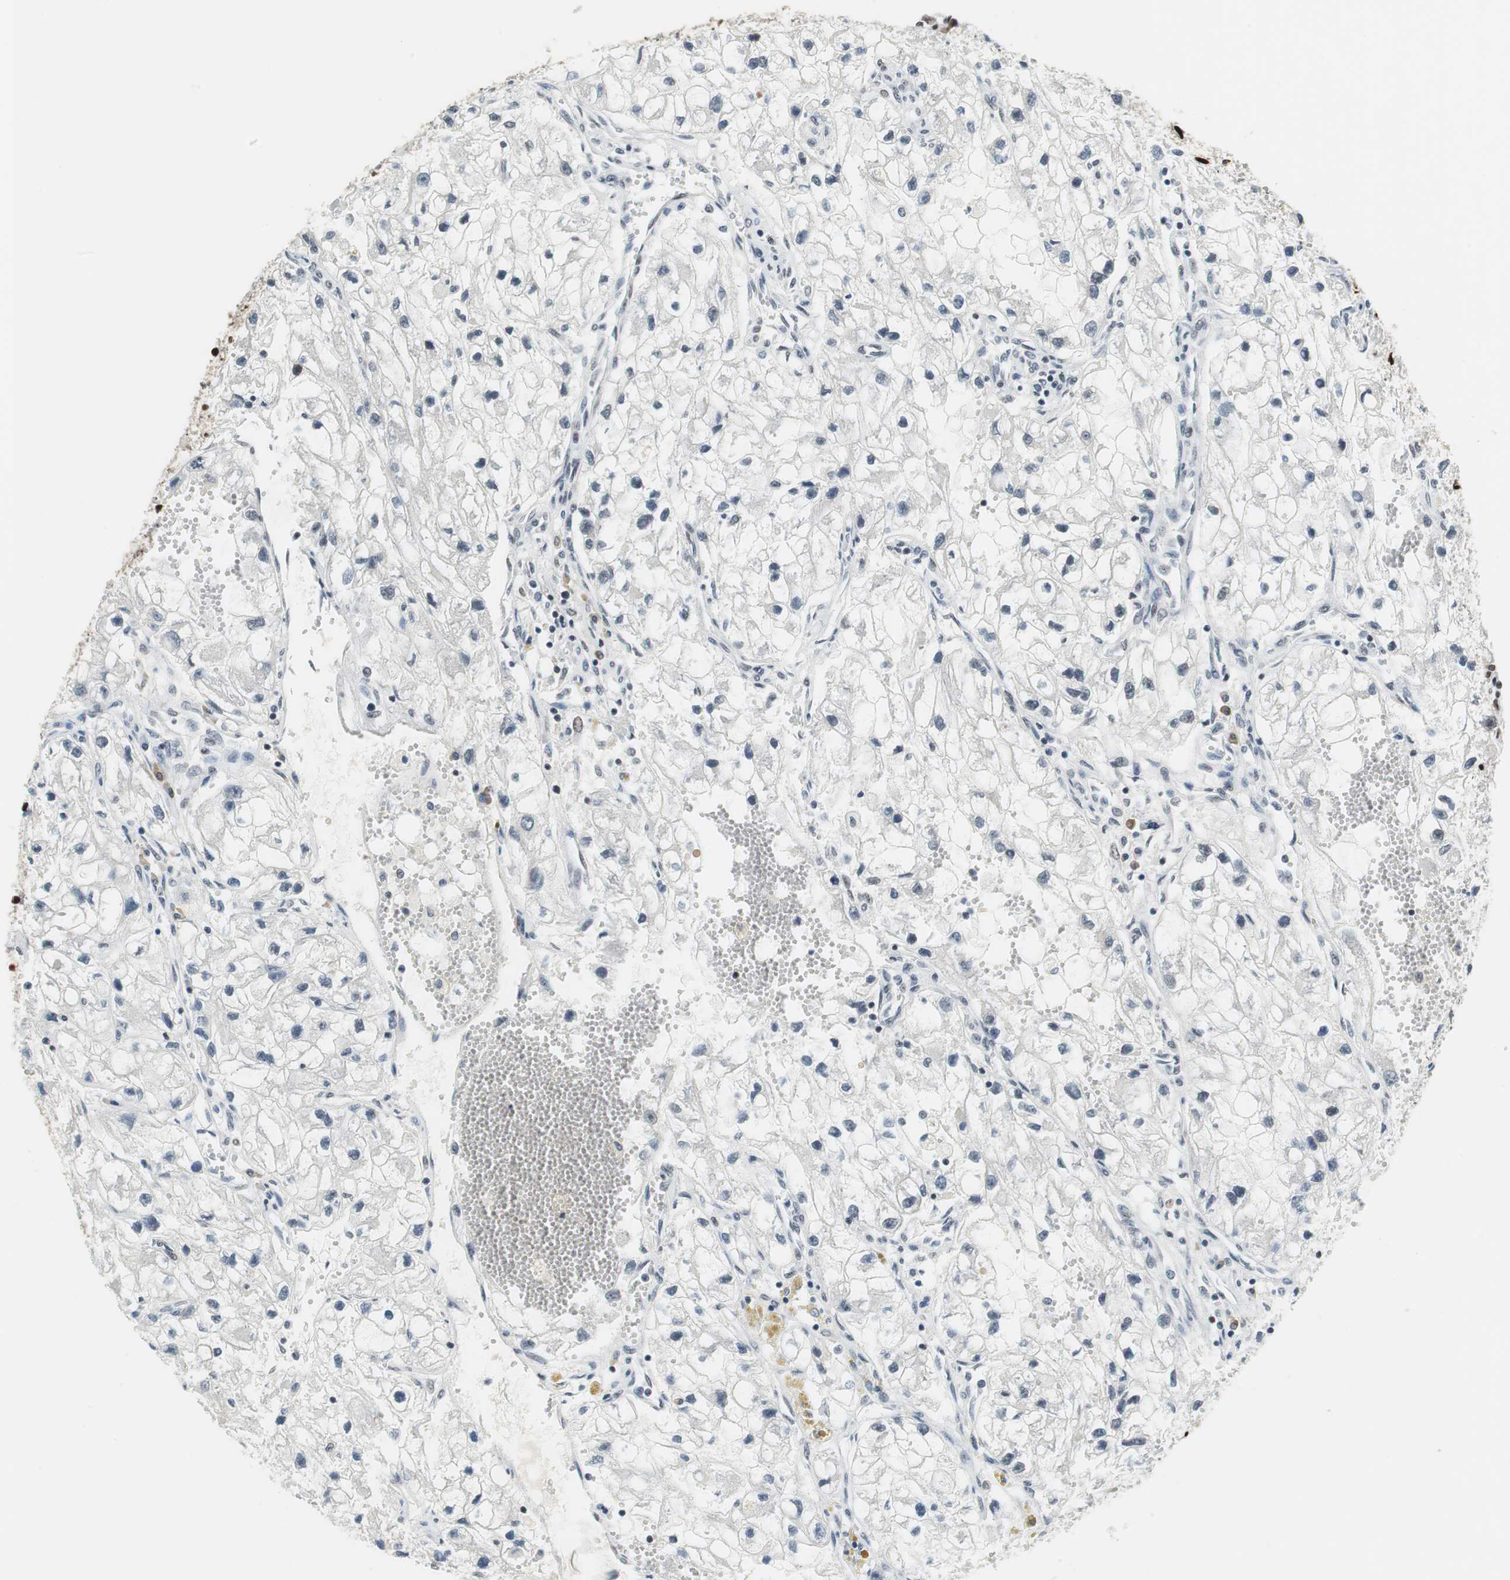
{"staining": {"intensity": "negative", "quantity": "none", "location": "none"}, "tissue": "renal cancer", "cell_type": "Tumor cells", "image_type": "cancer", "snomed": [{"axis": "morphology", "description": "Adenocarcinoma, NOS"}, {"axis": "topography", "description": "Kidney"}], "caption": "This image is of renal adenocarcinoma stained with immunohistochemistry to label a protein in brown with the nuclei are counter-stained blue. There is no positivity in tumor cells.", "gene": "PRKDC", "patient": {"sex": "female", "age": 70}}